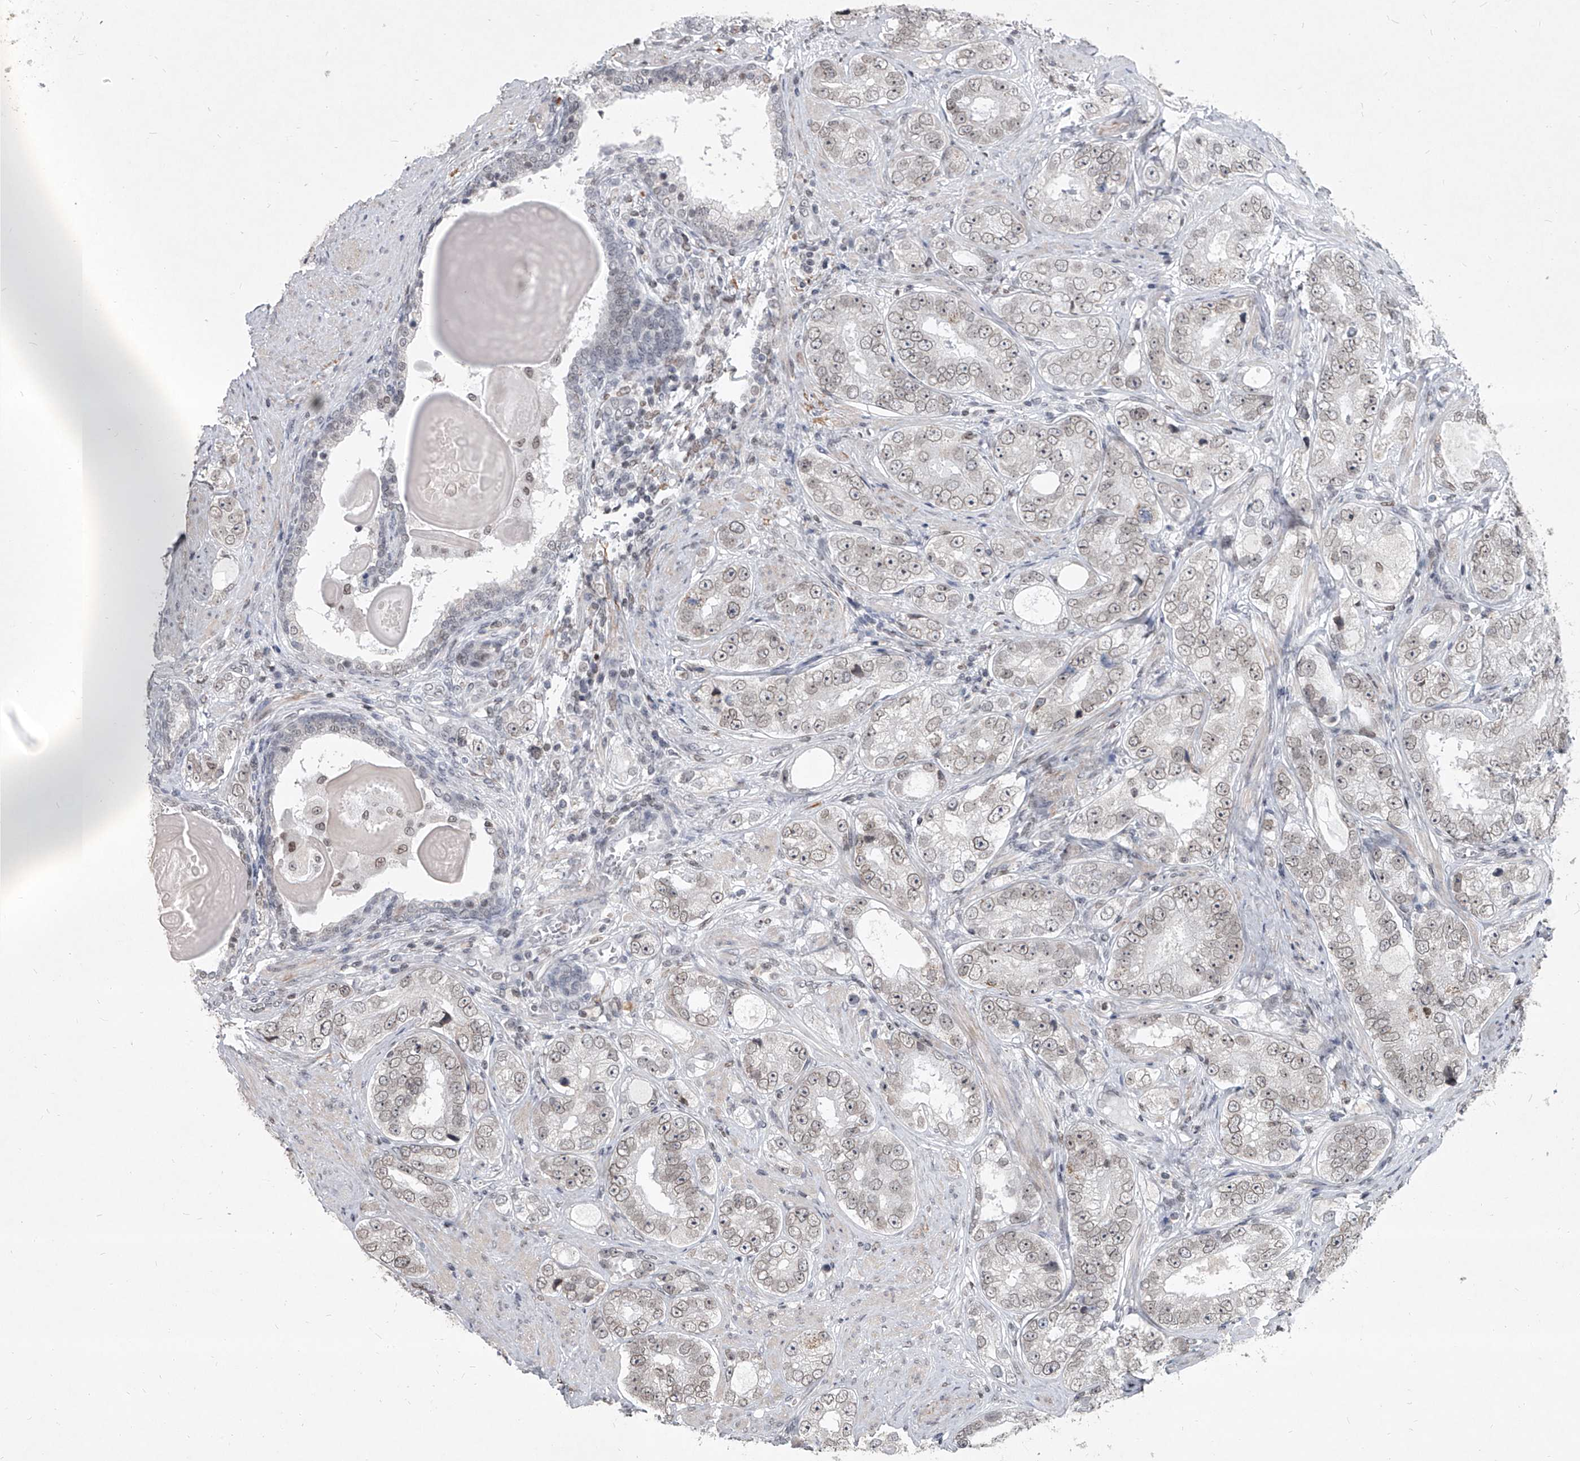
{"staining": {"intensity": "weak", "quantity": "25%-75%", "location": "nuclear"}, "tissue": "prostate cancer", "cell_type": "Tumor cells", "image_type": "cancer", "snomed": [{"axis": "morphology", "description": "Adenocarcinoma, High grade"}, {"axis": "topography", "description": "Prostate"}], "caption": "Protein expression analysis of human prostate high-grade adenocarcinoma reveals weak nuclear expression in approximately 25%-75% of tumor cells. Nuclei are stained in blue.", "gene": "PPIL4", "patient": {"sex": "male", "age": 56}}